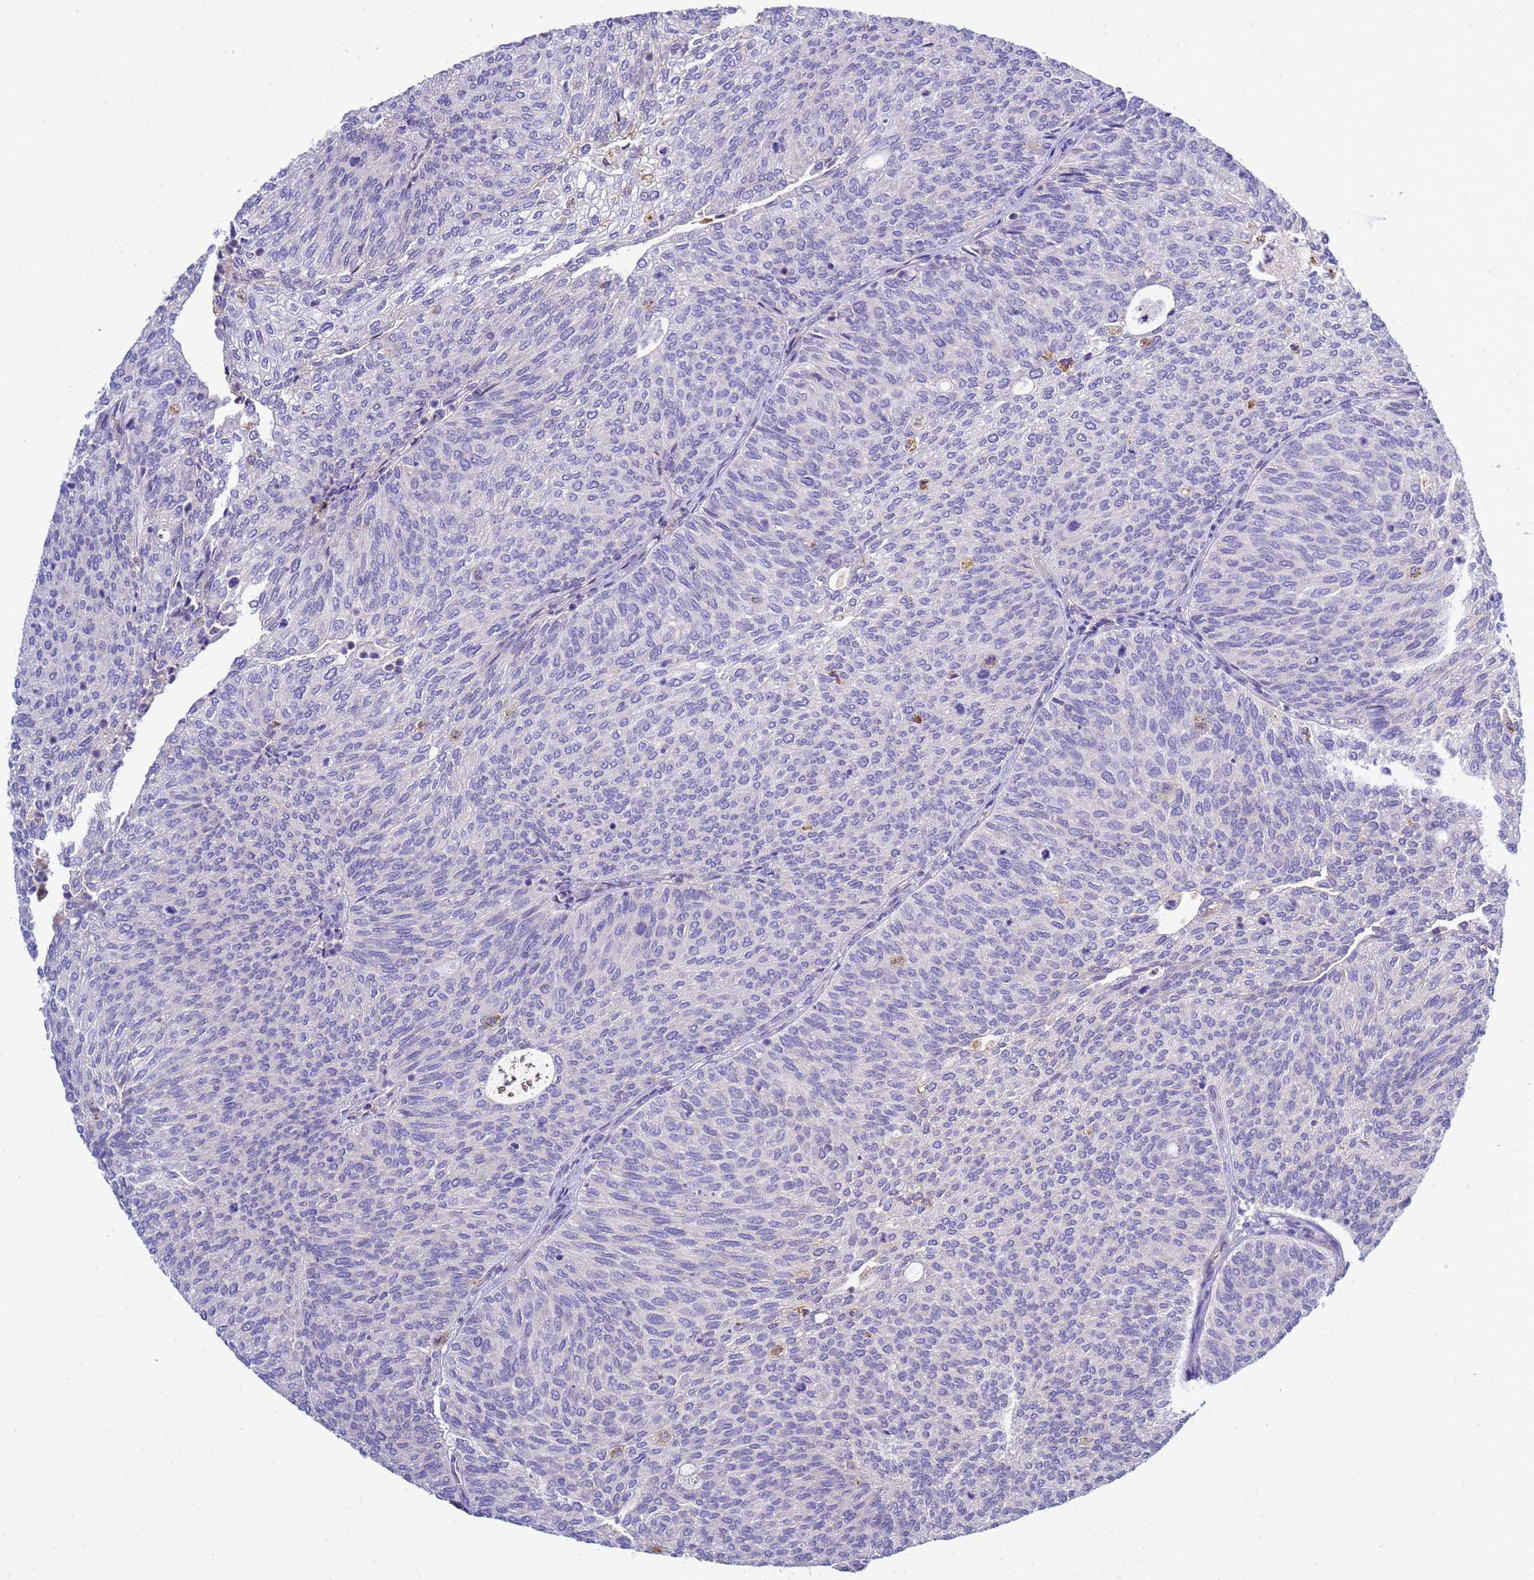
{"staining": {"intensity": "negative", "quantity": "none", "location": "none"}, "tissue": "urothelial cancer", "cell_type": "Tumor cells", "image_type": "cancer", "snomed": [{"axis": "morphology", "description": "Urothelial carcinoma, Low grade"}, {"axis": "topography", "description": "Urinary bladder"}], "caption": "This image is of urothelial cancer stained with immunohistochemistry to label a protein in brown with the nuclei are counter-stained blue. There is no staining in tumor cells.", "gene": "TBCD", "patient": {"sex": "female", "age": 79}}